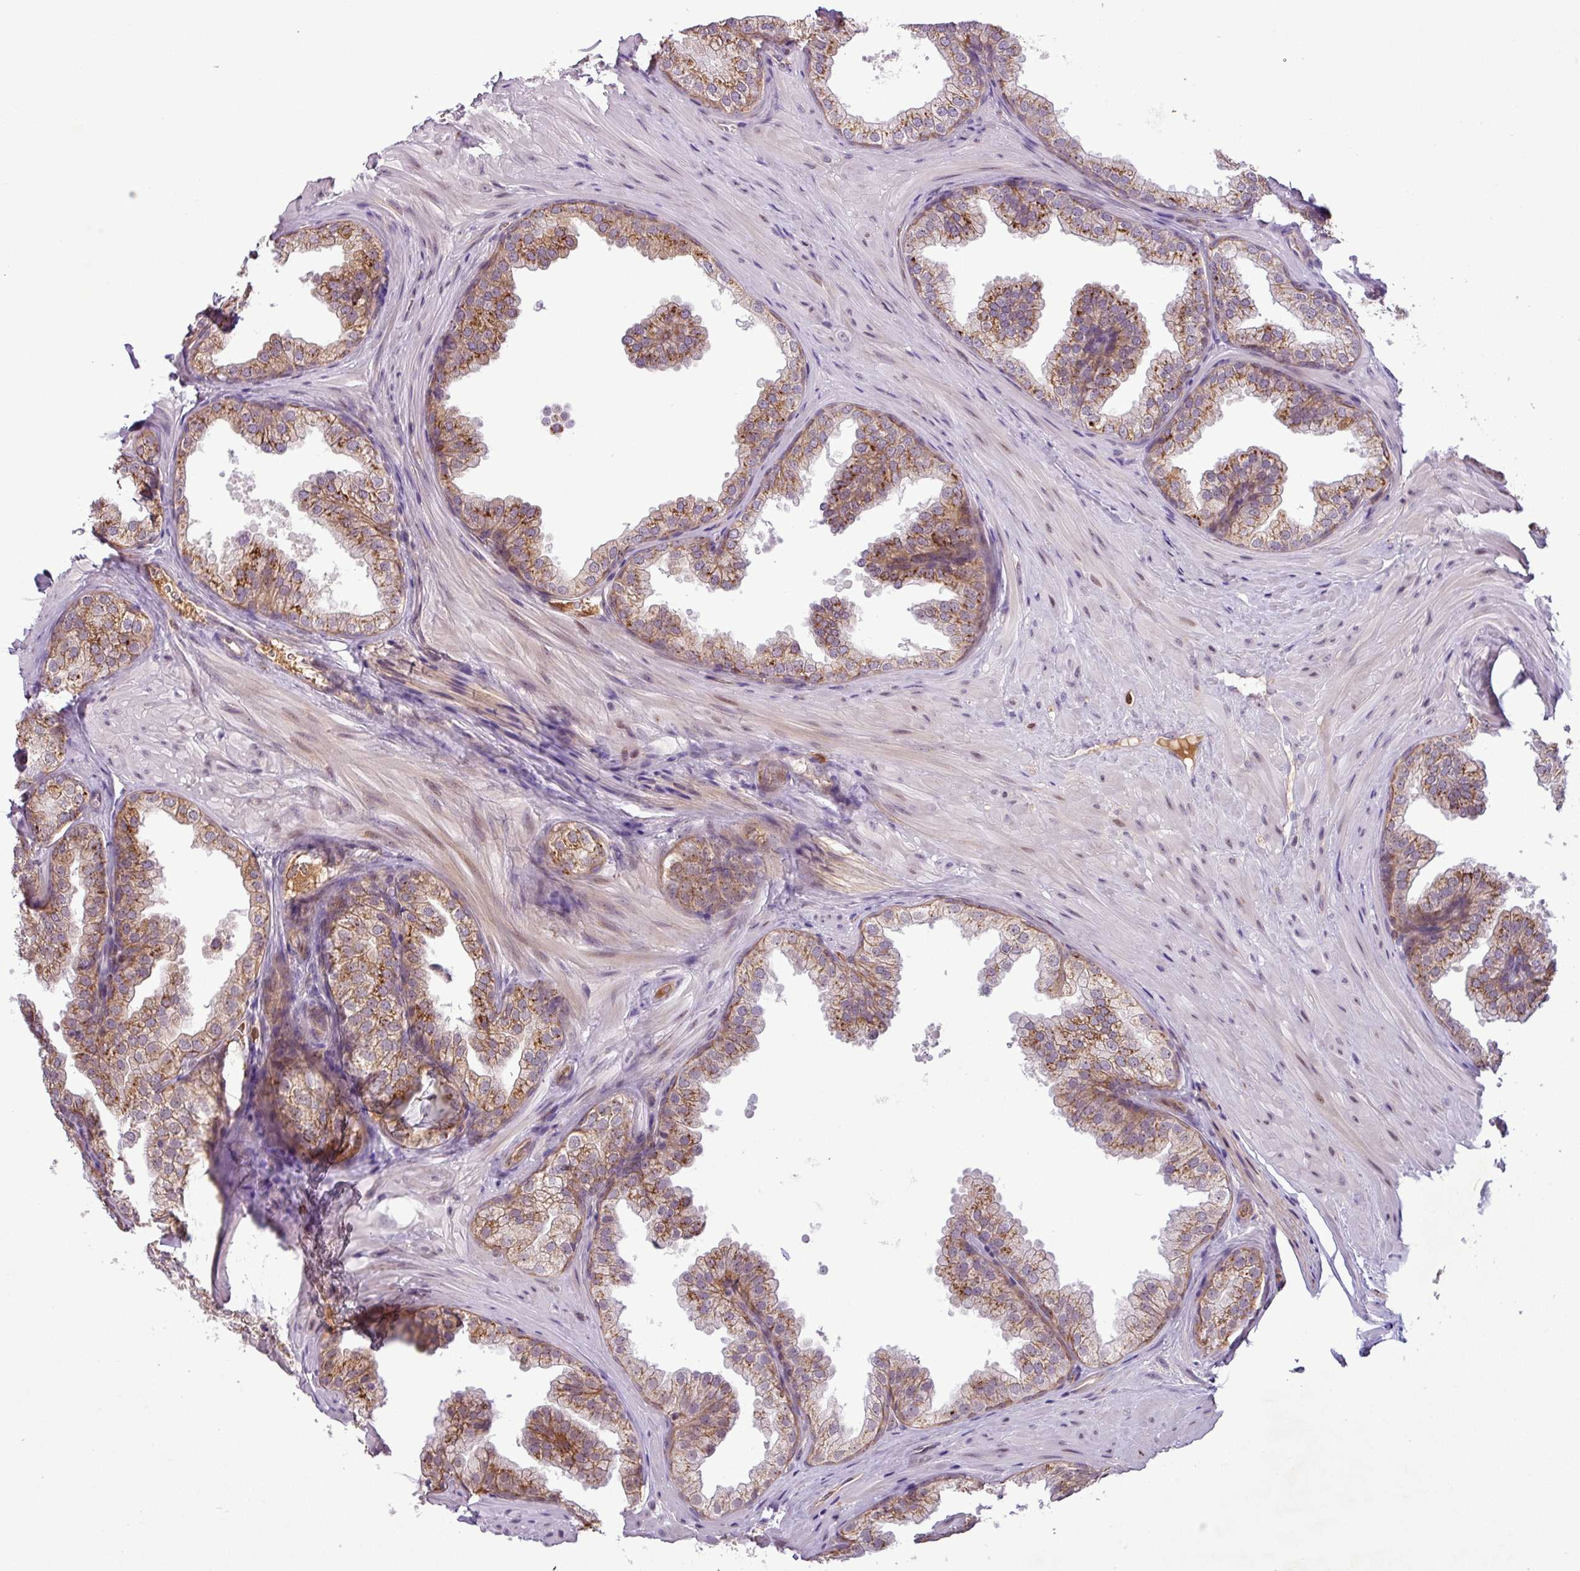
{"staining": {"intensity": "moderate", "quantity": ">75%", "location": "cytoplasmic/membranous"}, "tissue": "prostate", "cell_type": "Glandular cells", "image_type": "normal", "snomed": [{"axis": "morphology", "description": "Normal tissue, NOS"}, {"axis": "topography", "description": "Prostate"}], "caption": "Protein expression analysis of normal human prostate reveals moderate cytoplasmic/membranous staining in approximately >75% of glandular cells. (Stains: DAB (3,3'-diaminobenzidine) in brown, nuclei in blue, Microscopy: brightfield microscopy at high magnification).", "gene": "PCDH1", "patient": {"sex": "male", "age": 37}}